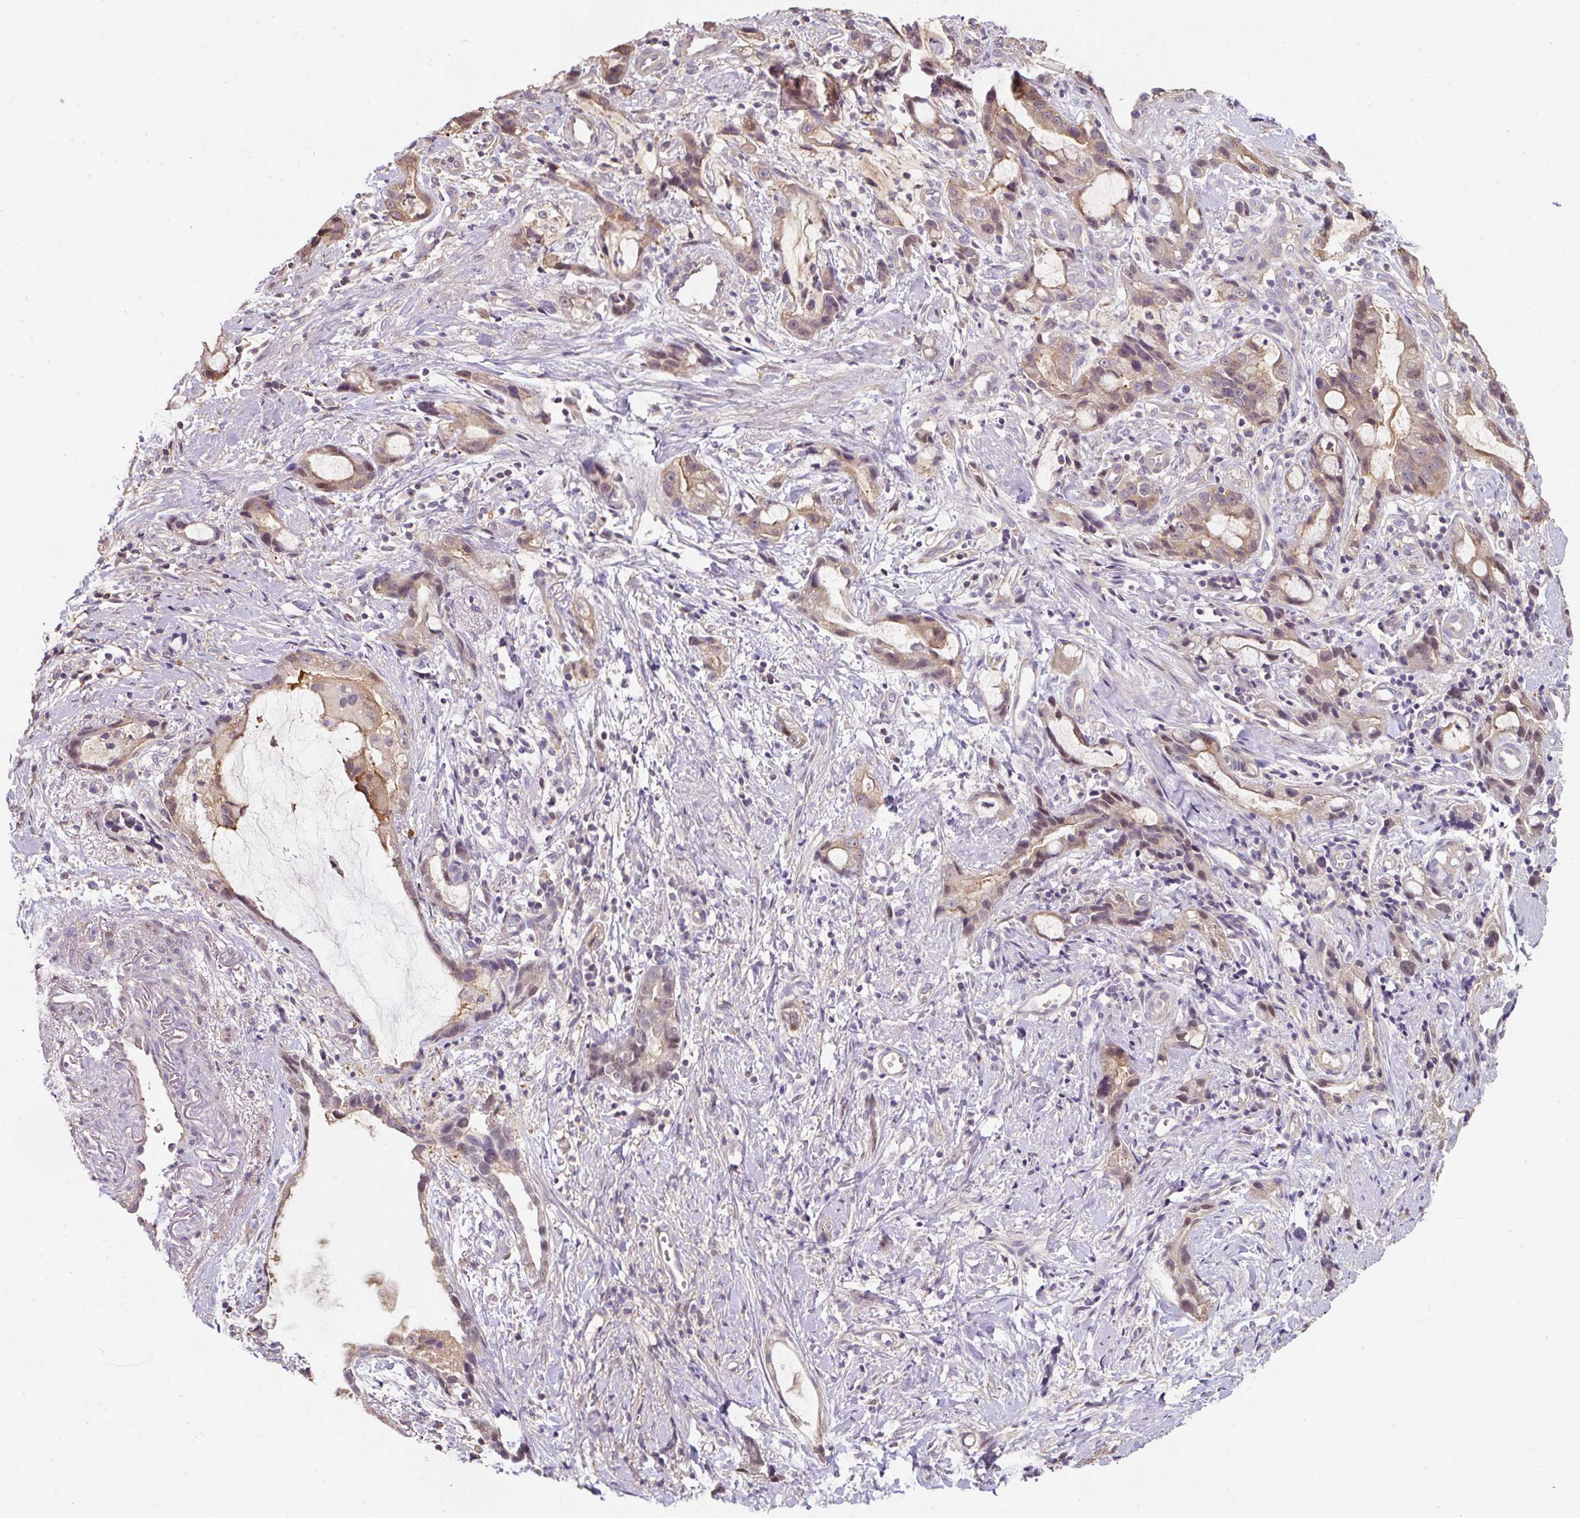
{"staining": {"intensity": "moderate", "quantity": "25%-75%", "location": "cytoplasmic/membranous"}, "tissue": "stomach cancer", "cell_type": "Tumor cells", "image_type": "cancer", "snomed": [{"axis": "morphology", "description": "Adenocarcinoma, NOS"}, {"axis": "topography", "description": "Stomach"}], "caption": "Stomach cancer (adenocarcinoma) was stained to show a protein in brown. There is medium levels of moderate cytoplasmic/membranous staining in about 25%-75% of tumor cells.", "gene": "ST13", "patient": {"sex": "male", "age": 55}}